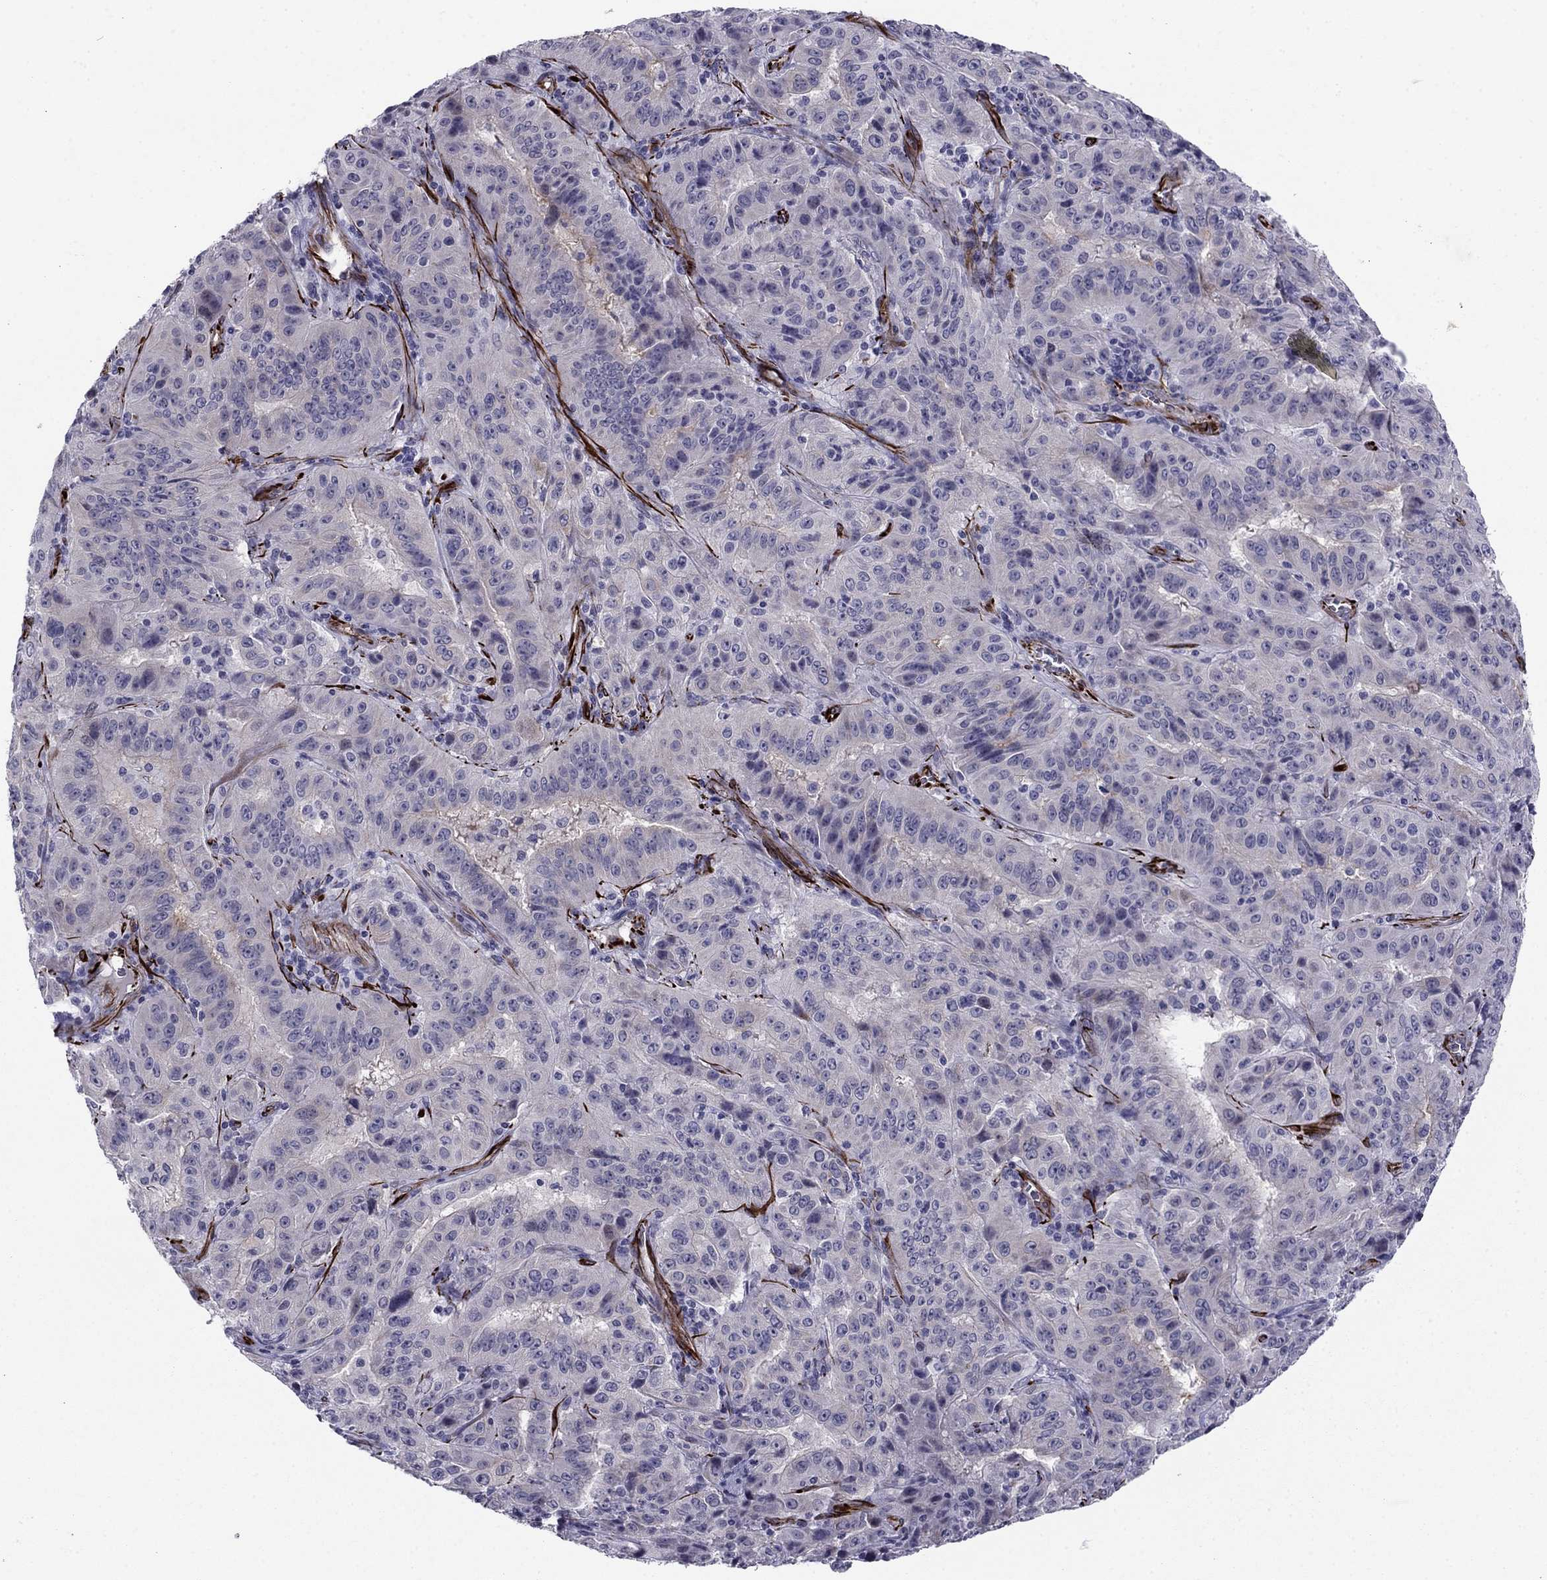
{"staining": {"intensity": "negative", "quantity": "none", "location": "none"}, "tissue": "pancreatic cancer", "cell_type": "Tumor cells", "image_type": "cancer", "snomed": [{"axis": "morphology", "description": "Adenocarcinoma, NOS"}, {"axis": "topography", "description": "Pancreas"}], "caption": "There is no significant staining in tumor cells of adenocarcinoma (pancreatic).", "gene": "ANKS4B", "patient": {"sex": "male", "age": 63}}